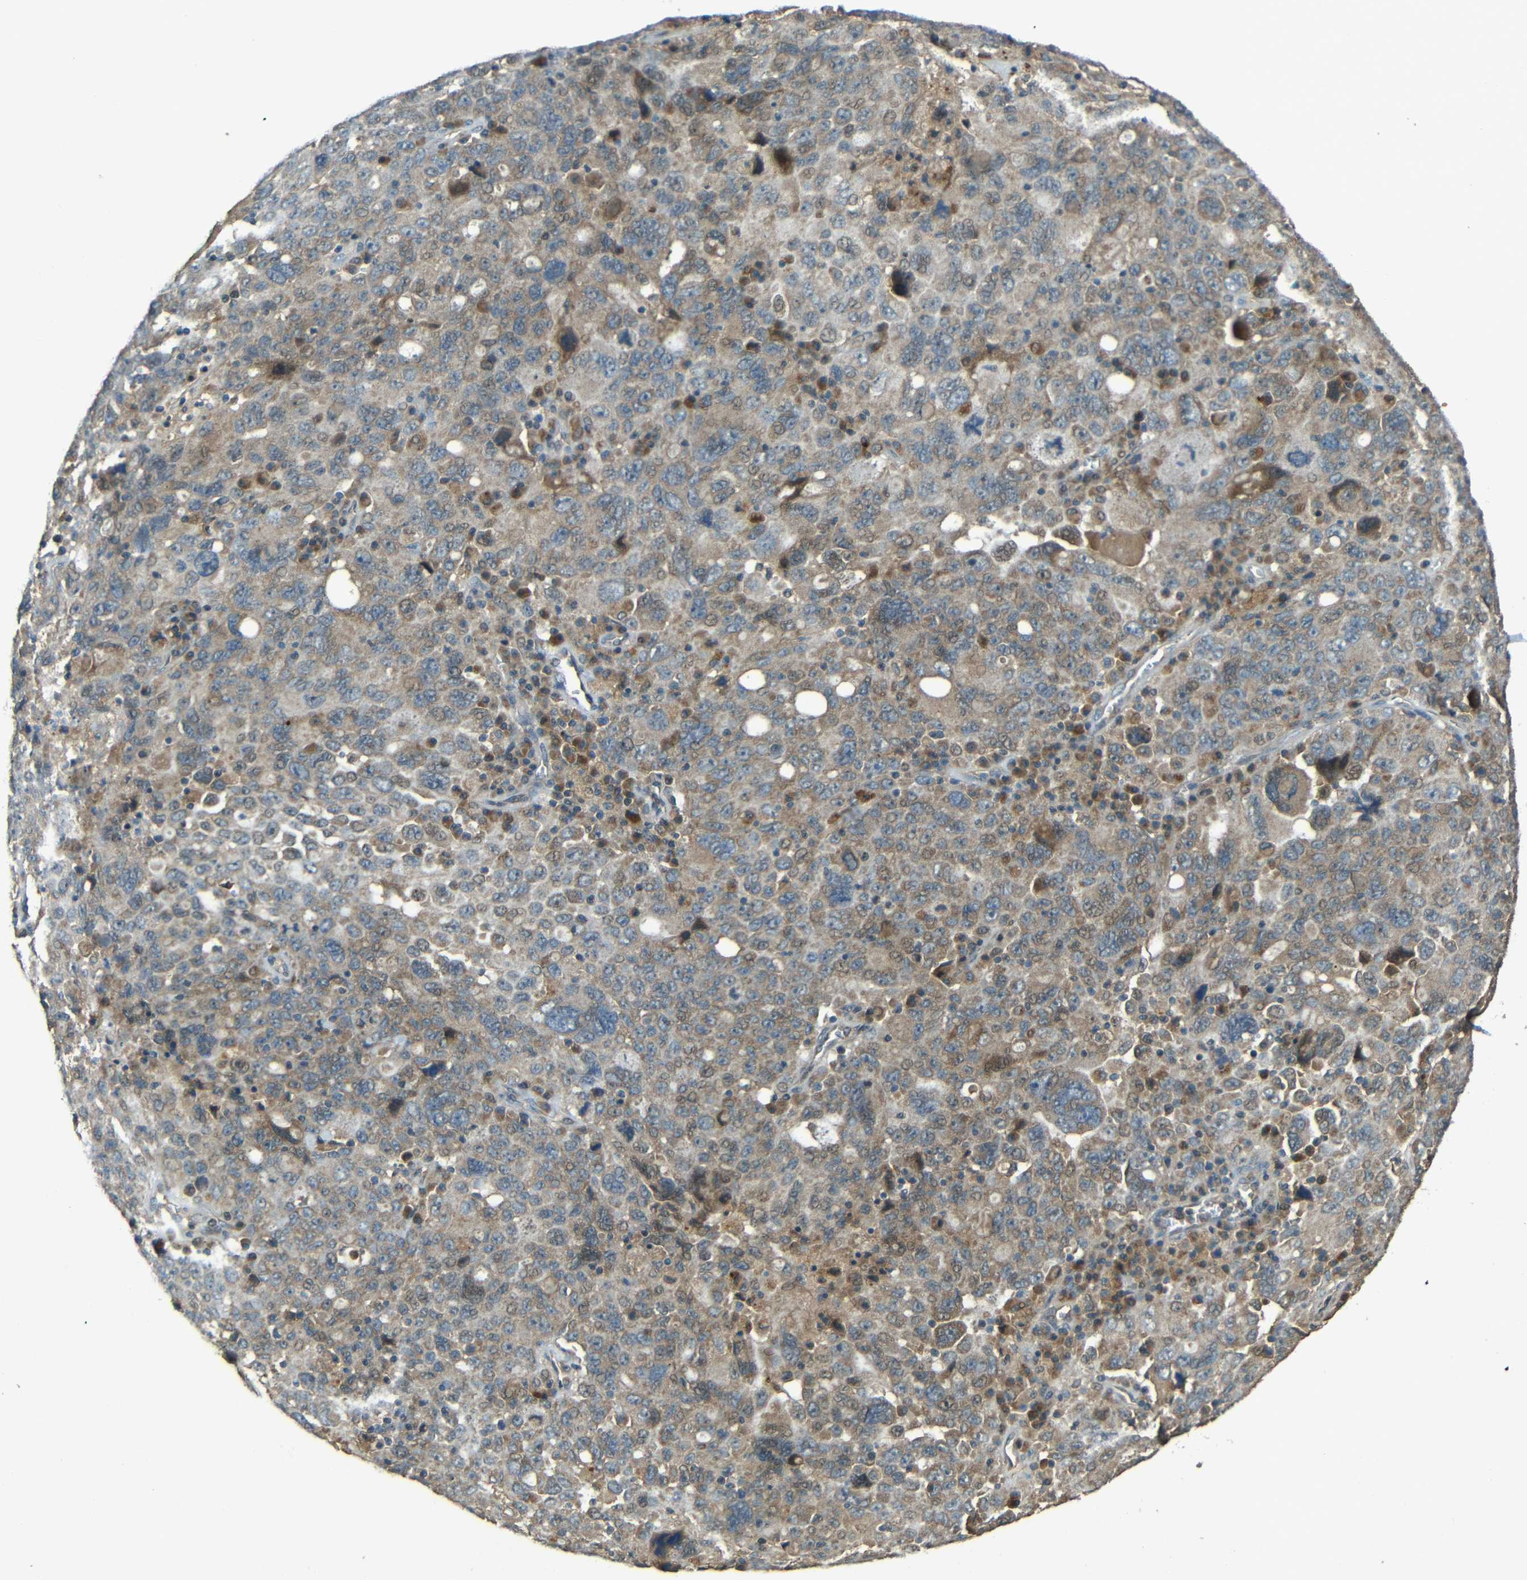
{"staining": {"intensity": "weak", "quantity": ">75%", "location": "cytoplasmic/membranous"}, "tissue": "ovarian cancer", "cell_type": "Tumor cells", "image_type": "cancer", "snomed": [{"axis": "morphology", "description": "Carcinoma, endometroid"}, {"axis": "topography", "description": "Ovary"}], "caption": "Immunohistochemistry (IHC) image of neoplastic tissue: human ovarian cancer stained using immunohistochemistry displays low levels of weak protein expression localized specifically in the cytoplasmic/membranous of tumor cells, appearing as a cytoplasmic/membranous brown color.", "gene": "ACACA", "patient": {"sex": "female", "age": 62}}